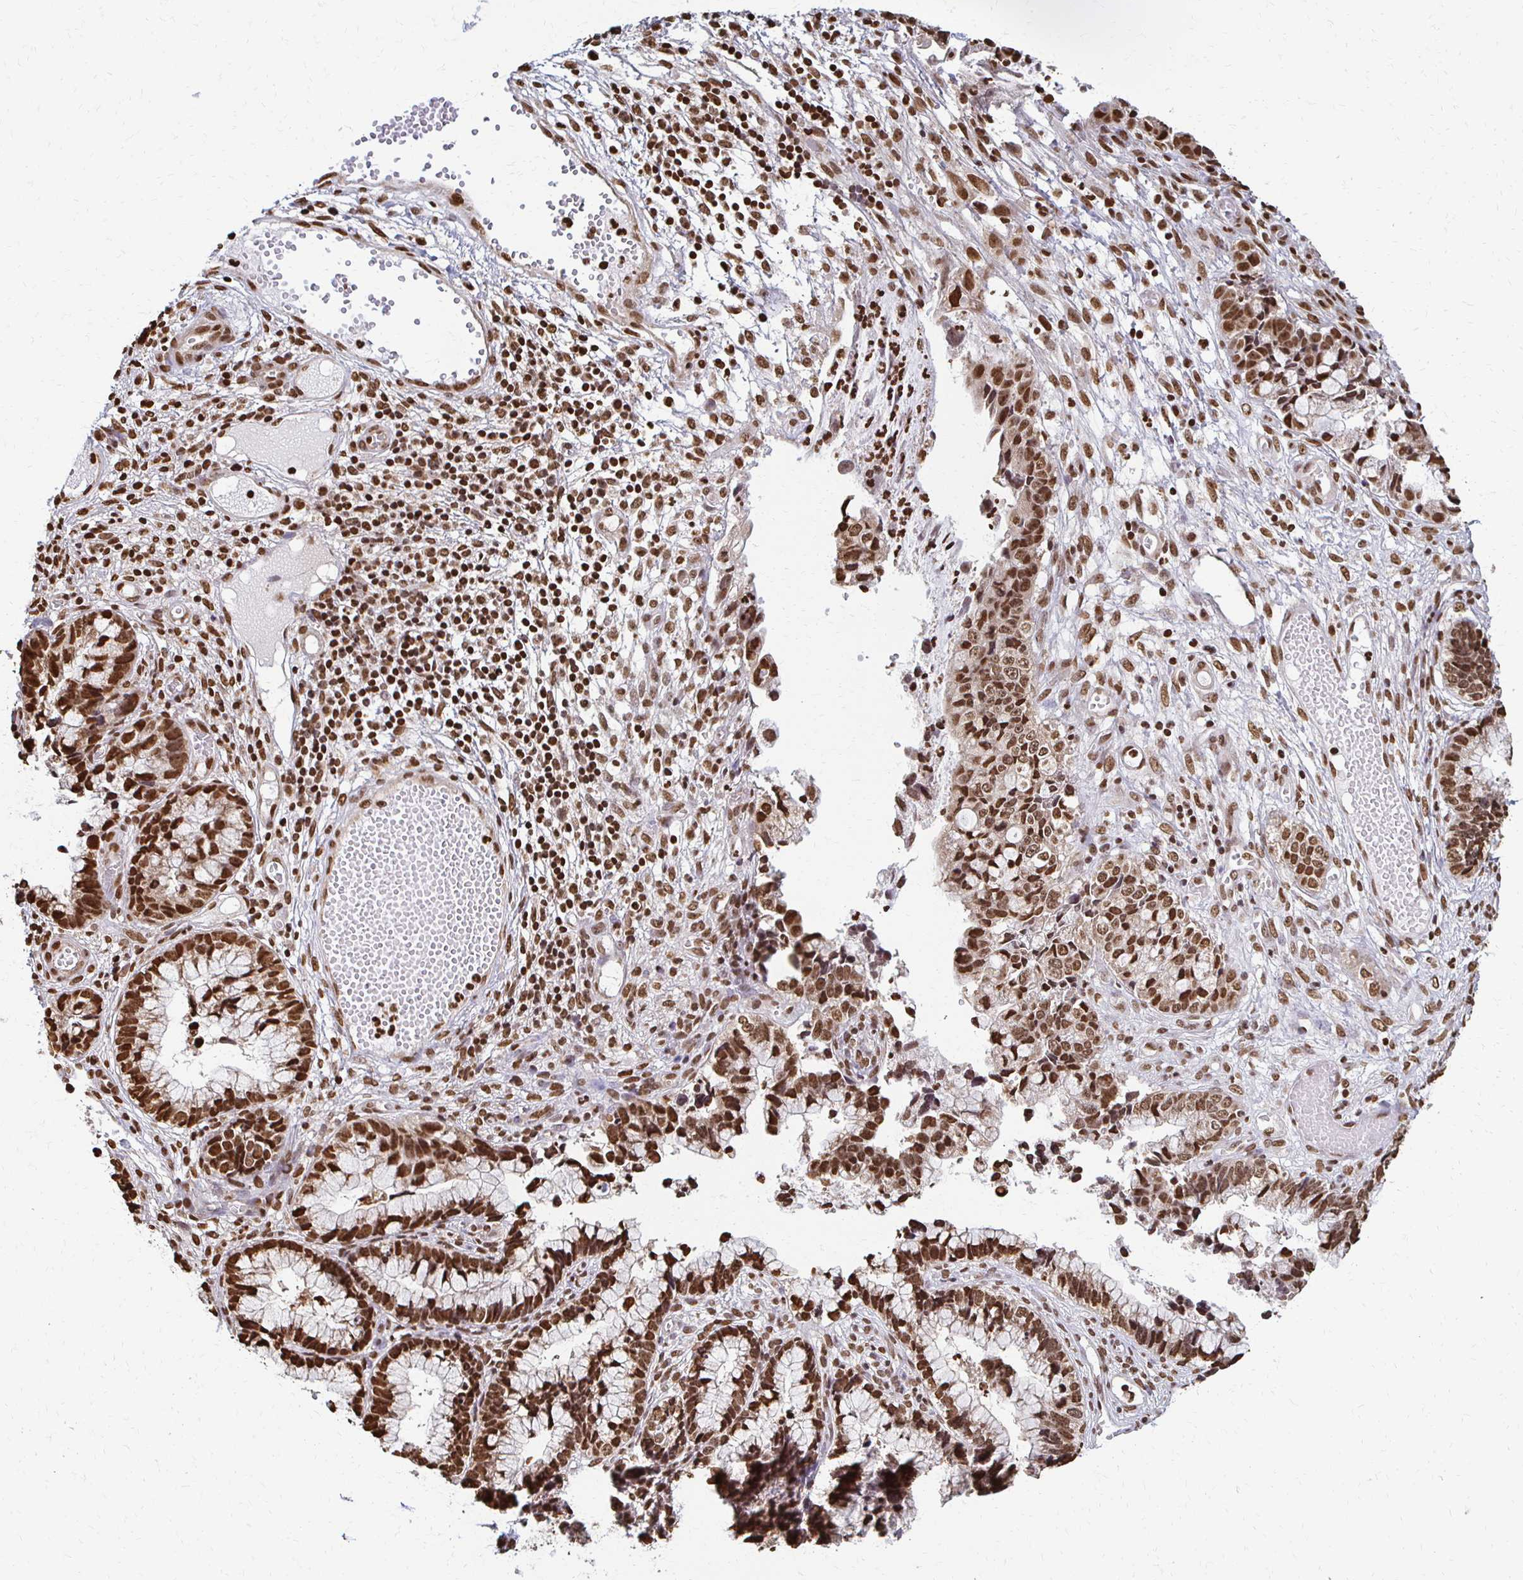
{"staining": {"intensity": "moderate", "quantity": ">75%", "location": "nuclear"}, "tissue": "cervical cancer", "cell_type": "Tumor cells", "image_type": "cancer", "snomed": [{"axis": "morphology", "description": "Adenocarcinoma, NOS"}, {"axis": "topography", "description": "Cervix"}], "caption": "Protein expression analysis of cervical cancer (adenocarcinoma) displays moderate nuclear expression in approximately >75% of tumor cells.", "gene": "HOXA9", "patient": {"sex": "female", "age": 44}}